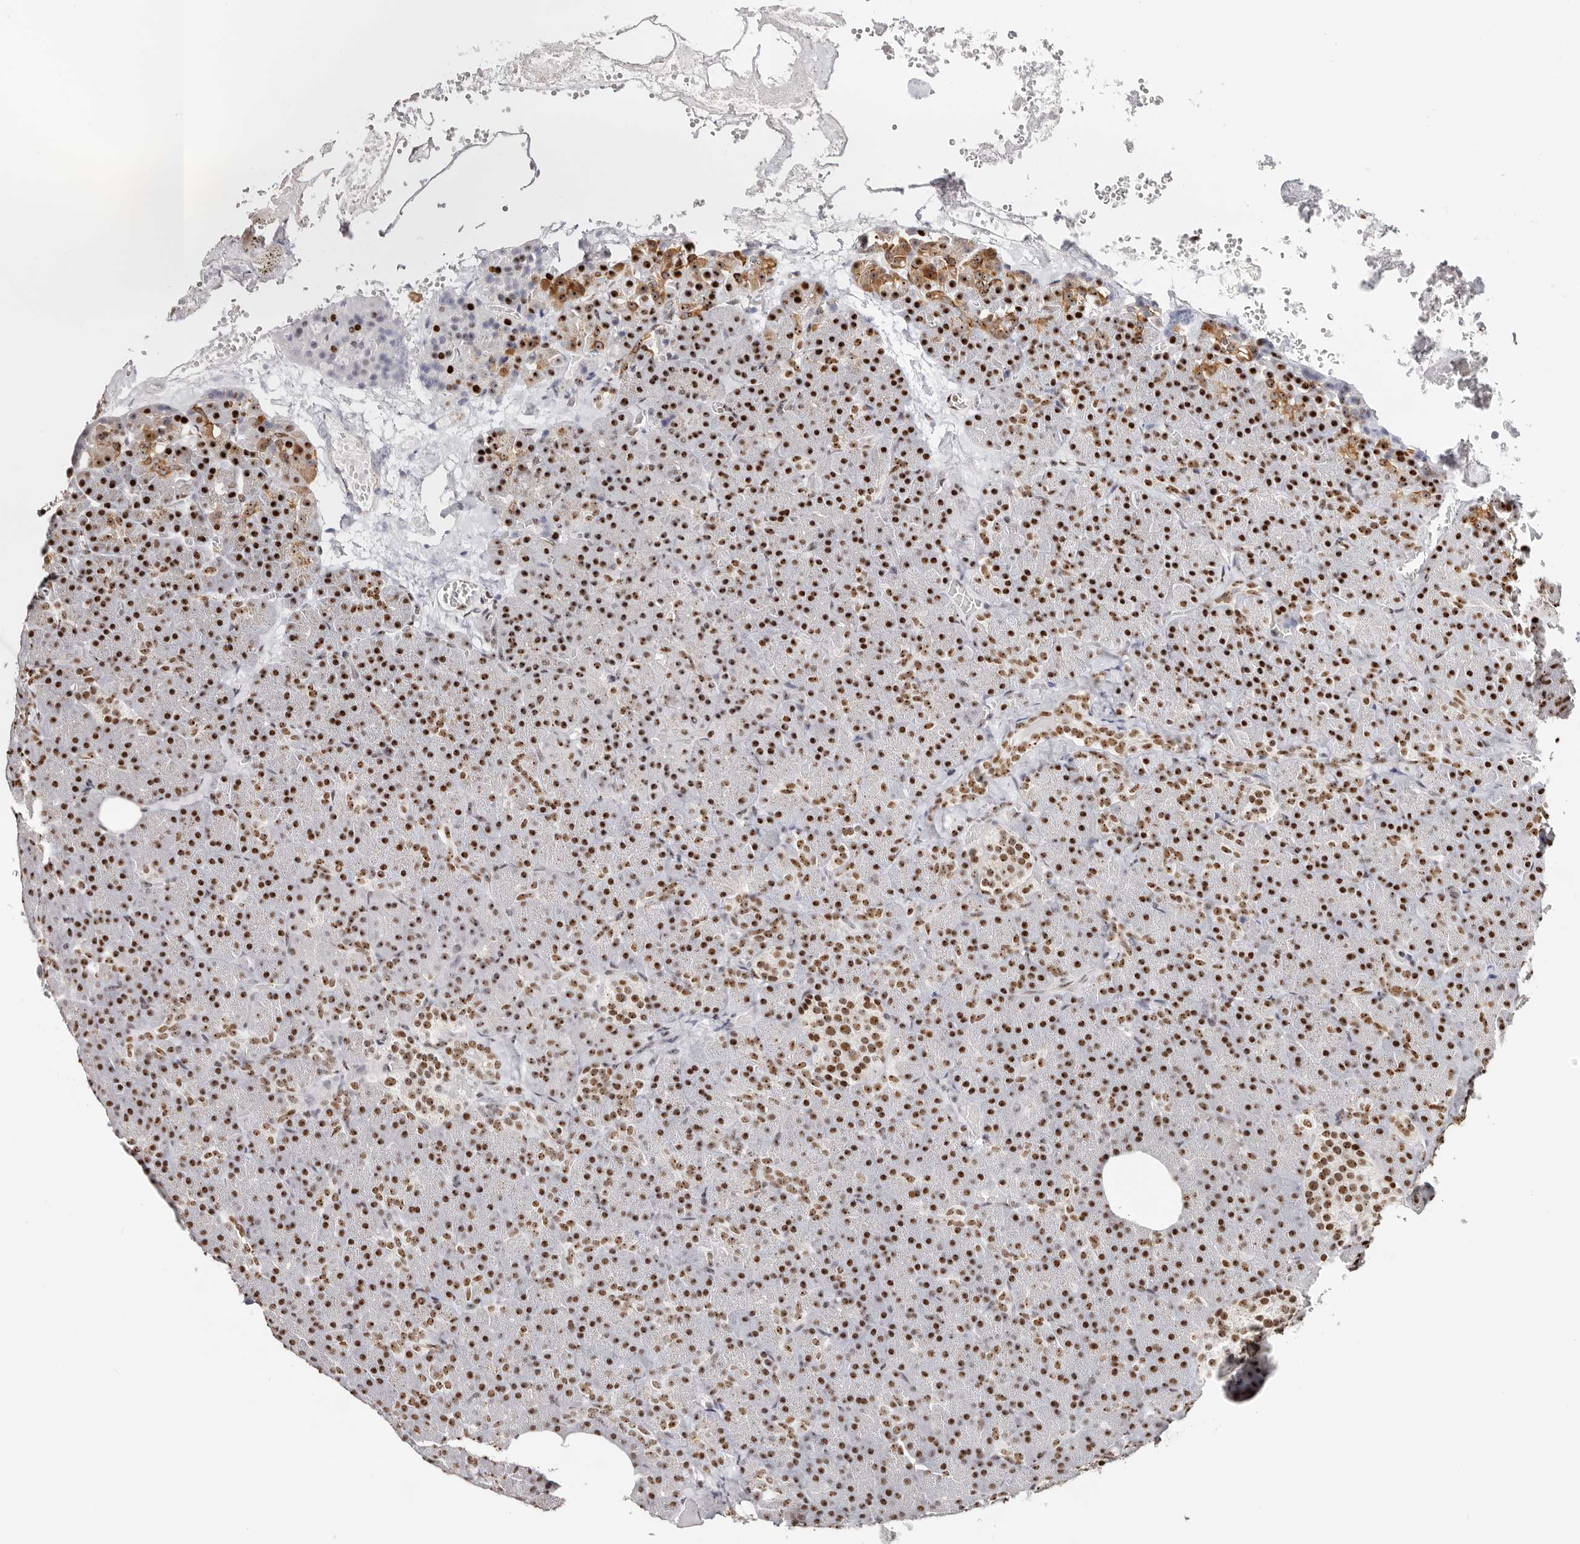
{"staining": {"intensity": "strong", "quantity": ">75%", "location": "nuclear"}, "tissue": "pancreas", "cell_type": "Exocrine glandular cells", "image_type": "normal", "snomed": [{"axis": "morphology", "description": "Normal tissue, NOS"}, {"axis": "morphology", "description": "Carcinoid, malignant, NOS"}, {"axis": "topography", "description": "Pancreas"}], "caption": "A micrograph of human pancreas stained for a protein shows strong nuclear brown staining in exocrine glandular cells. (Stains: DAB in brown, nuclei in blue, Microscopy: brightfield microscopy at high magnification).", "gene": "IQGAP3", "patient": {"sex": "female", "age": 35}}